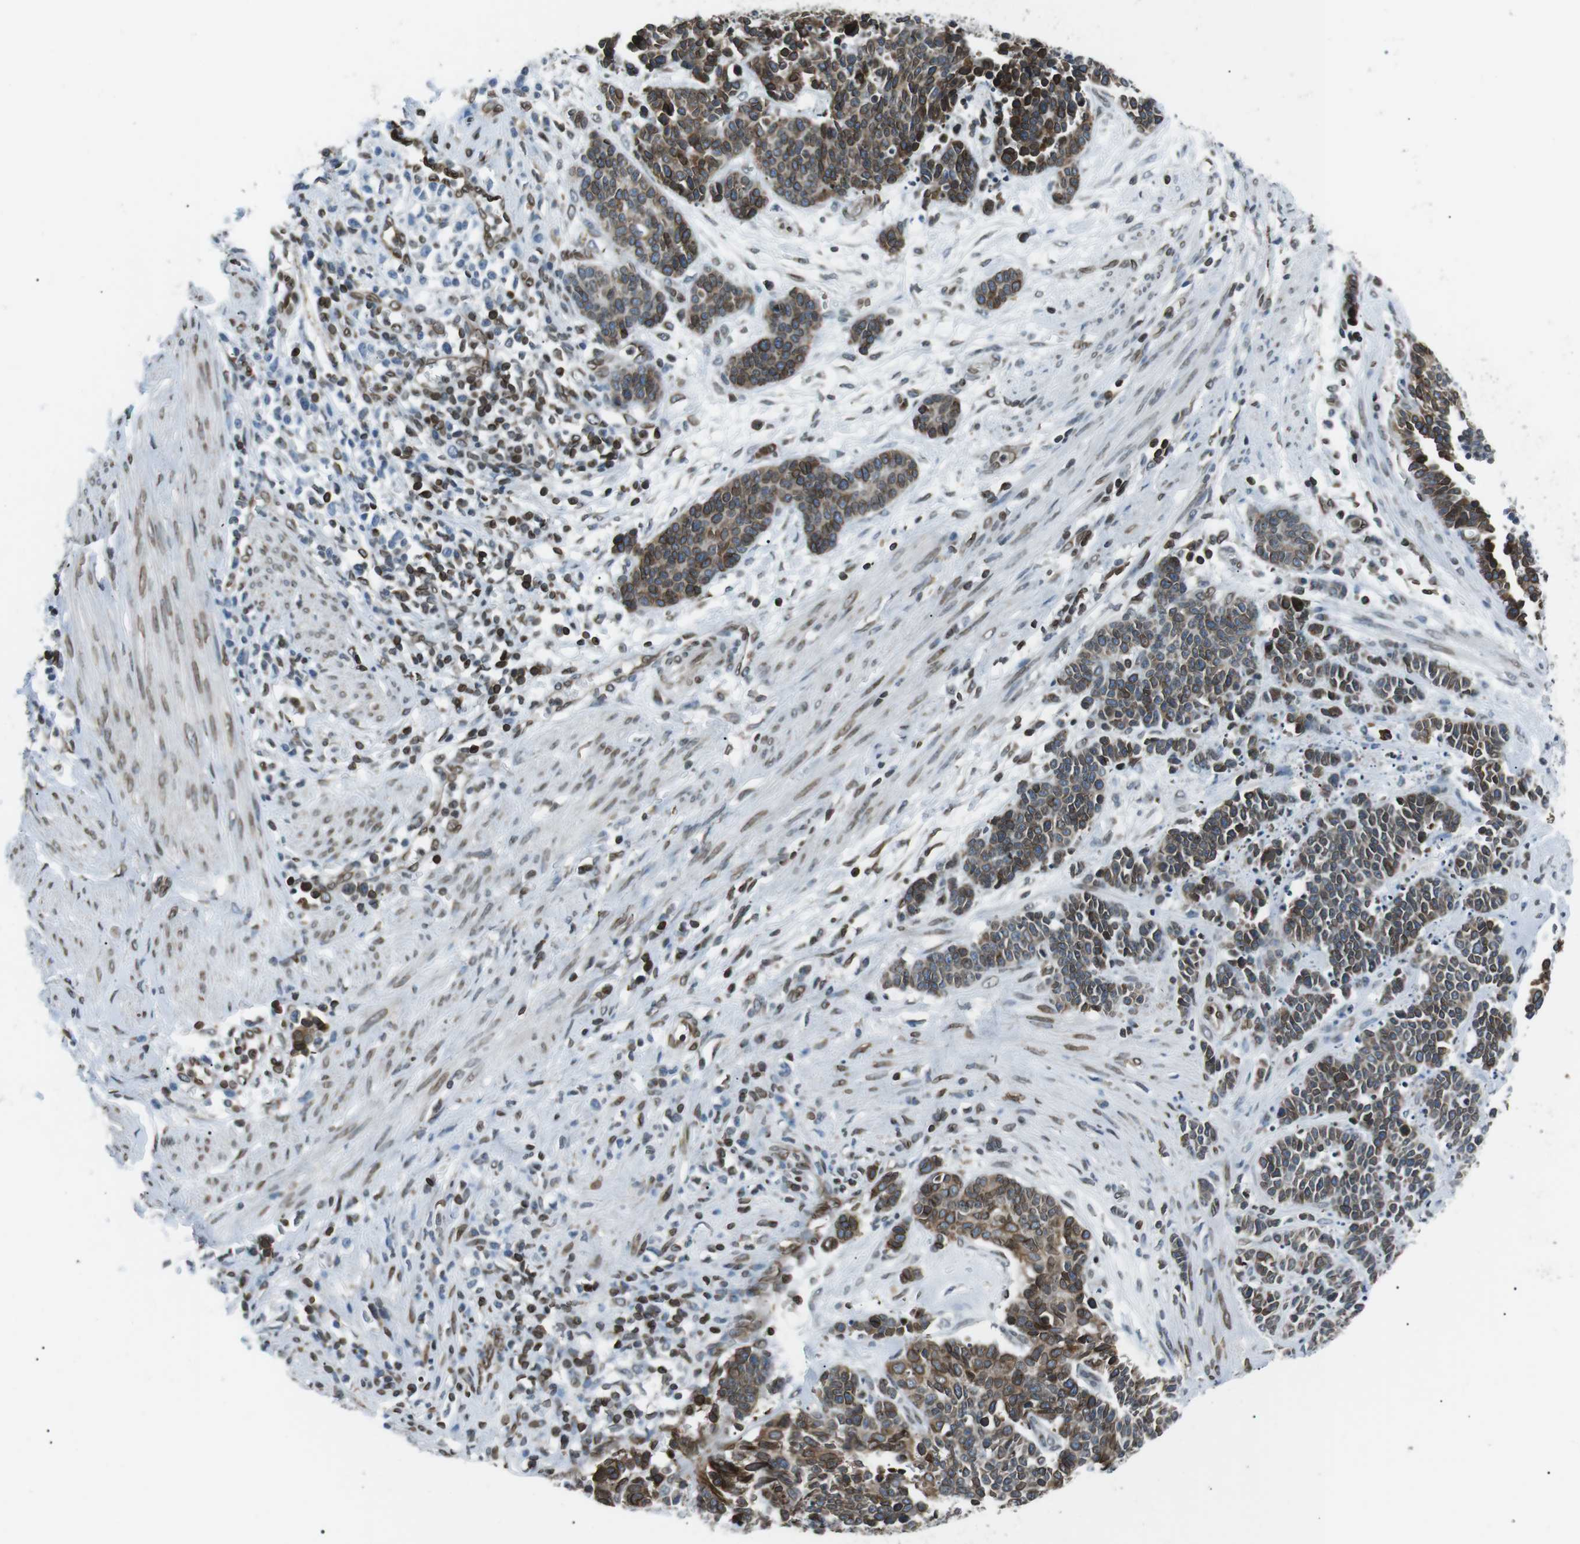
{"staining": {"intensity": "strong", "quantity": ">75%", "location": "cytoplasmic/membranous,nuclear"}, "tissue": "cervical cancer", "cell_type": "Tumor cells", "image_type": "cancer", "snomed": [{"axis": "morphology", "description": "Squamous cell carcinoma, NOS"}, {"axis": "topography", "description": "Cervix"}], "caption": "Protein staining demonstrates strong cytoplasmic/membranous and nuclear positivity in about >75% of tumor cells in cervical cancer.", "gene": "TMX4", "patient": {"sex": "female", "age": 35}}